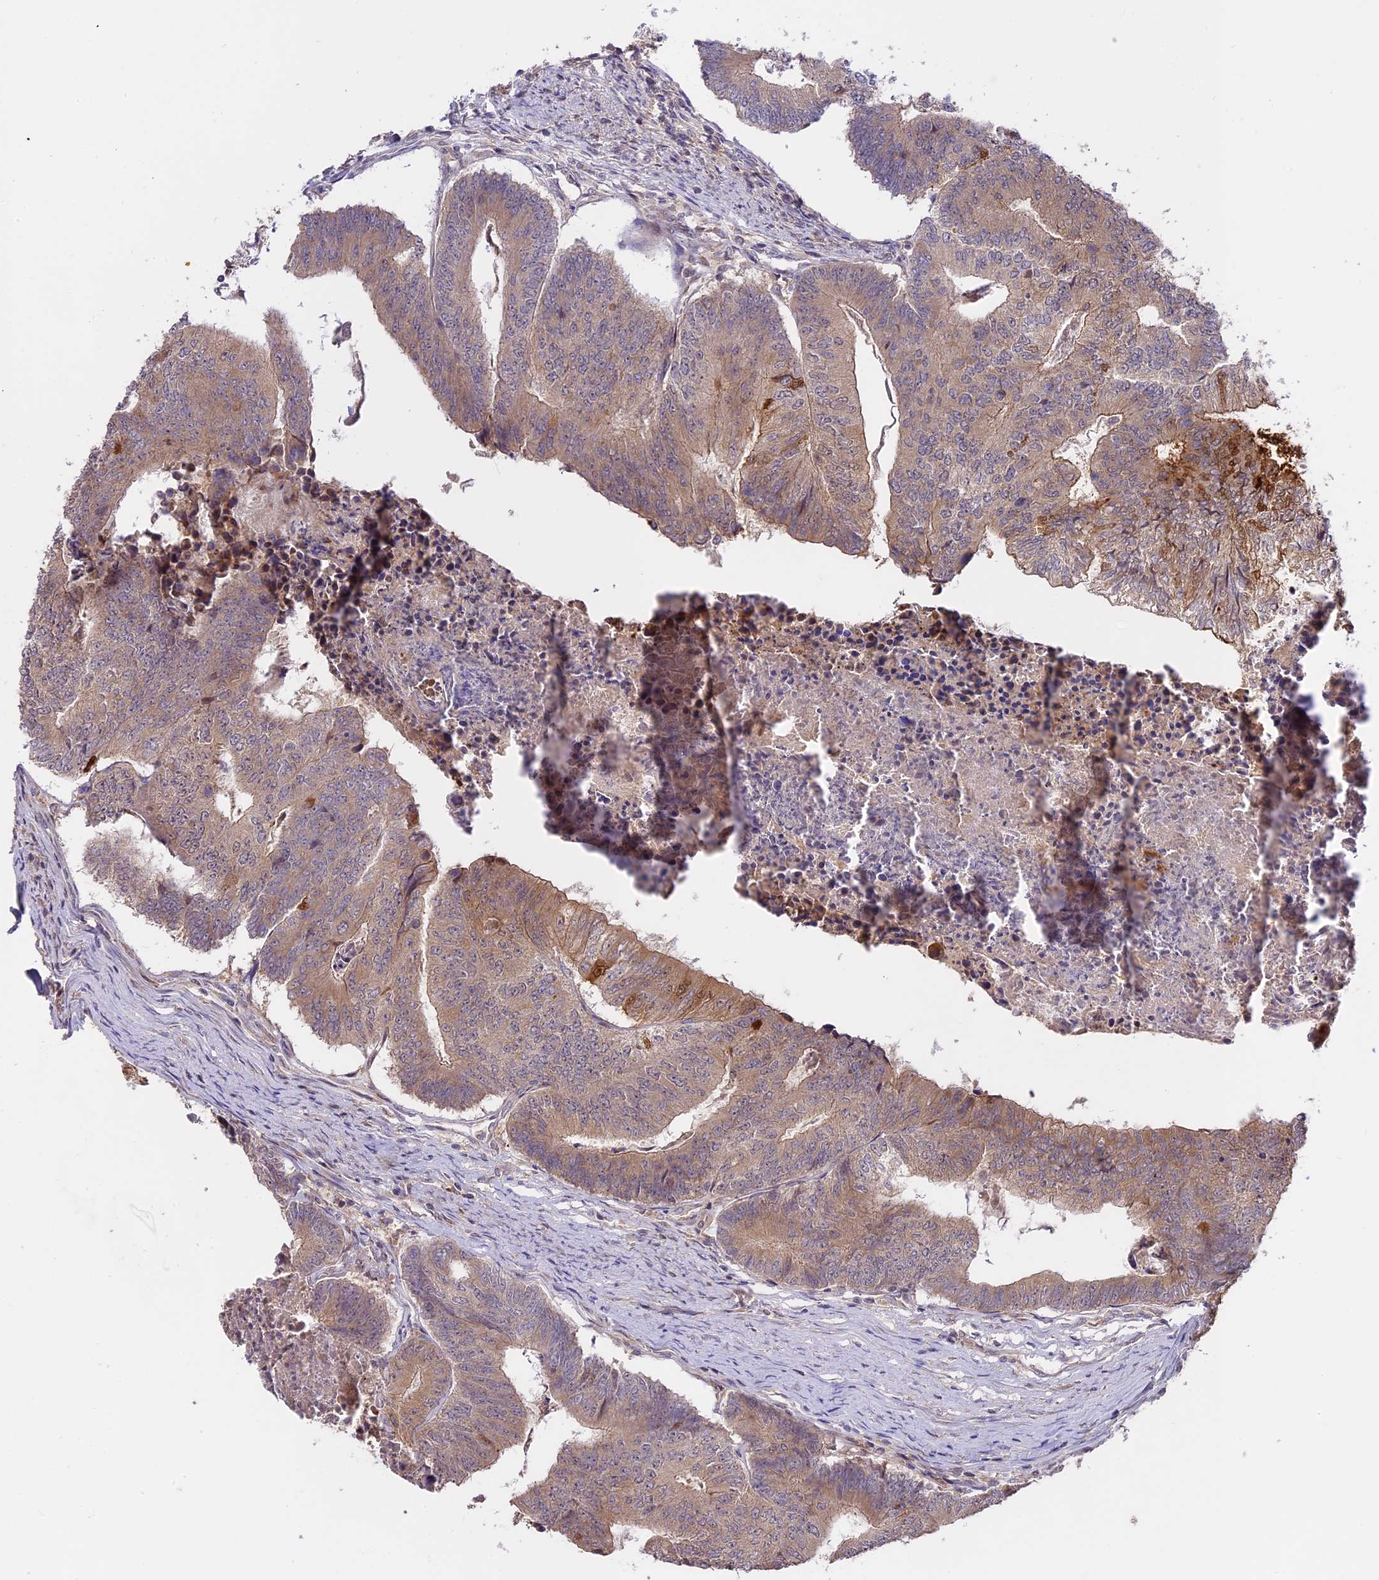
{"staining": {"intensity": "moderate", "quantity": "<25%", "location": "cytoplasmic/membranous"}, "tissue": "colorectal cancer", "cell_type": "Tumor cells", "image_type": "cancer", "snomed": [{"axis": "morphology", "description": "Adenocarcinoma, NOS"}, {"axis": "topography", "description": "Colon"}], "caption": "This is a micrograph of immunohistochemistry (IHC) staining of adenocarcinoma (colorectal), which shows moderate expression in the cytoplasmic/membranous of tumor cells.", "gene": "MEMO1", "patient": {"sex": "female", "age": 67}}